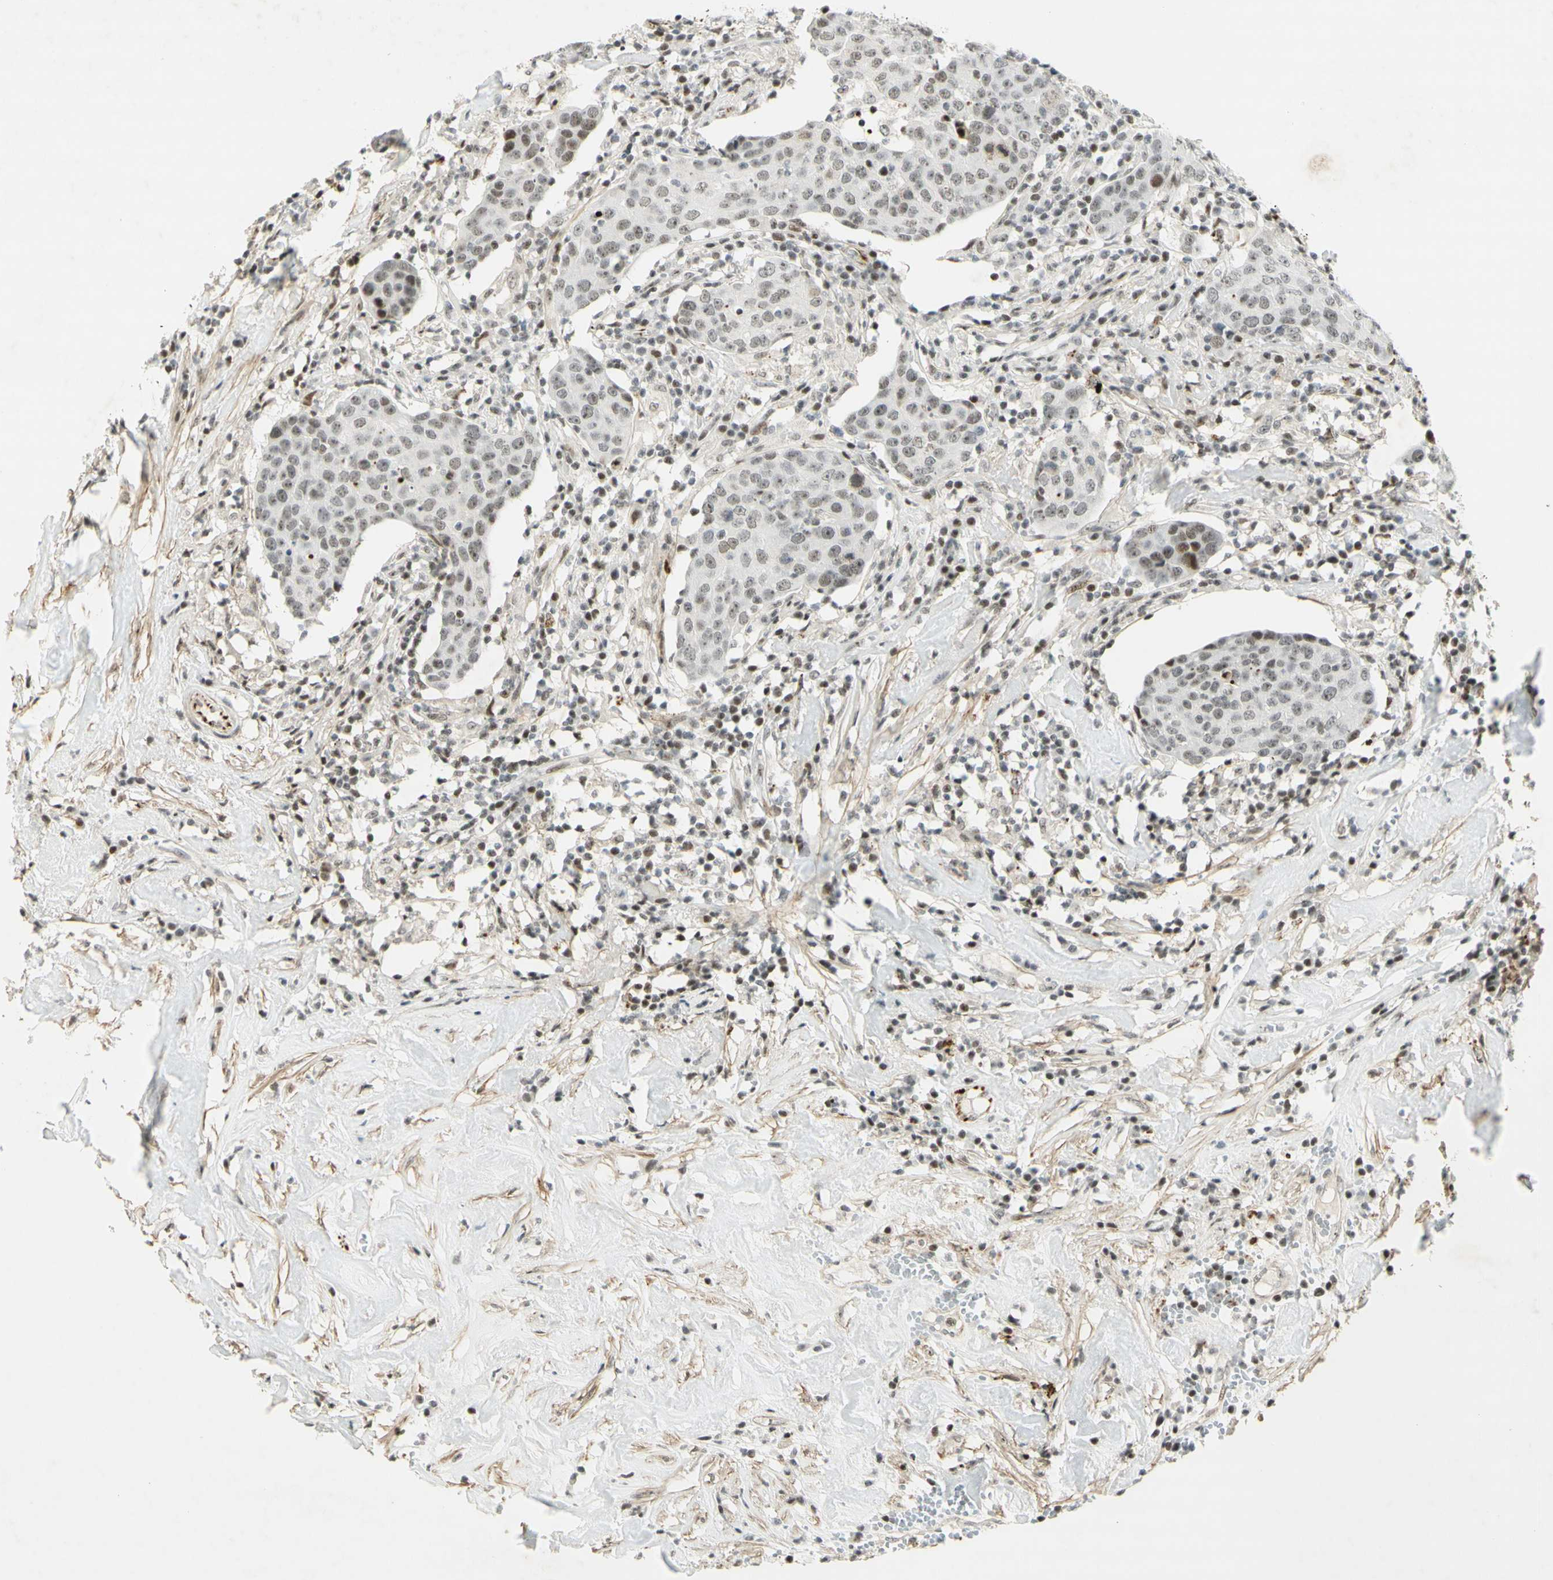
{"staining": {"intensity": "moderate", "quantity": ">75%", "location": "nuclear"}, "tissue": "head and neck cancer", "cell_type": "Tumor cells", "image_type": "cancer", "snomed": [{"axis": "morphology", "description": "Adenocarcinoma, NOS"}, {"axis": "topography", "description": "Salivary gland"}, {"axis": "topography", "description": "Head-Neck"}], "caption": "Head and neck cancer (adenocarcinoma) tissue exhibits moderate nuclear staining in about >75% of tumor cells, visualized by immunohistochemistry. (DAB IHC with brightfield microscopy, high magnification).", "gene": "IRF1", "patient": {"sex": "female", "age": 65}}